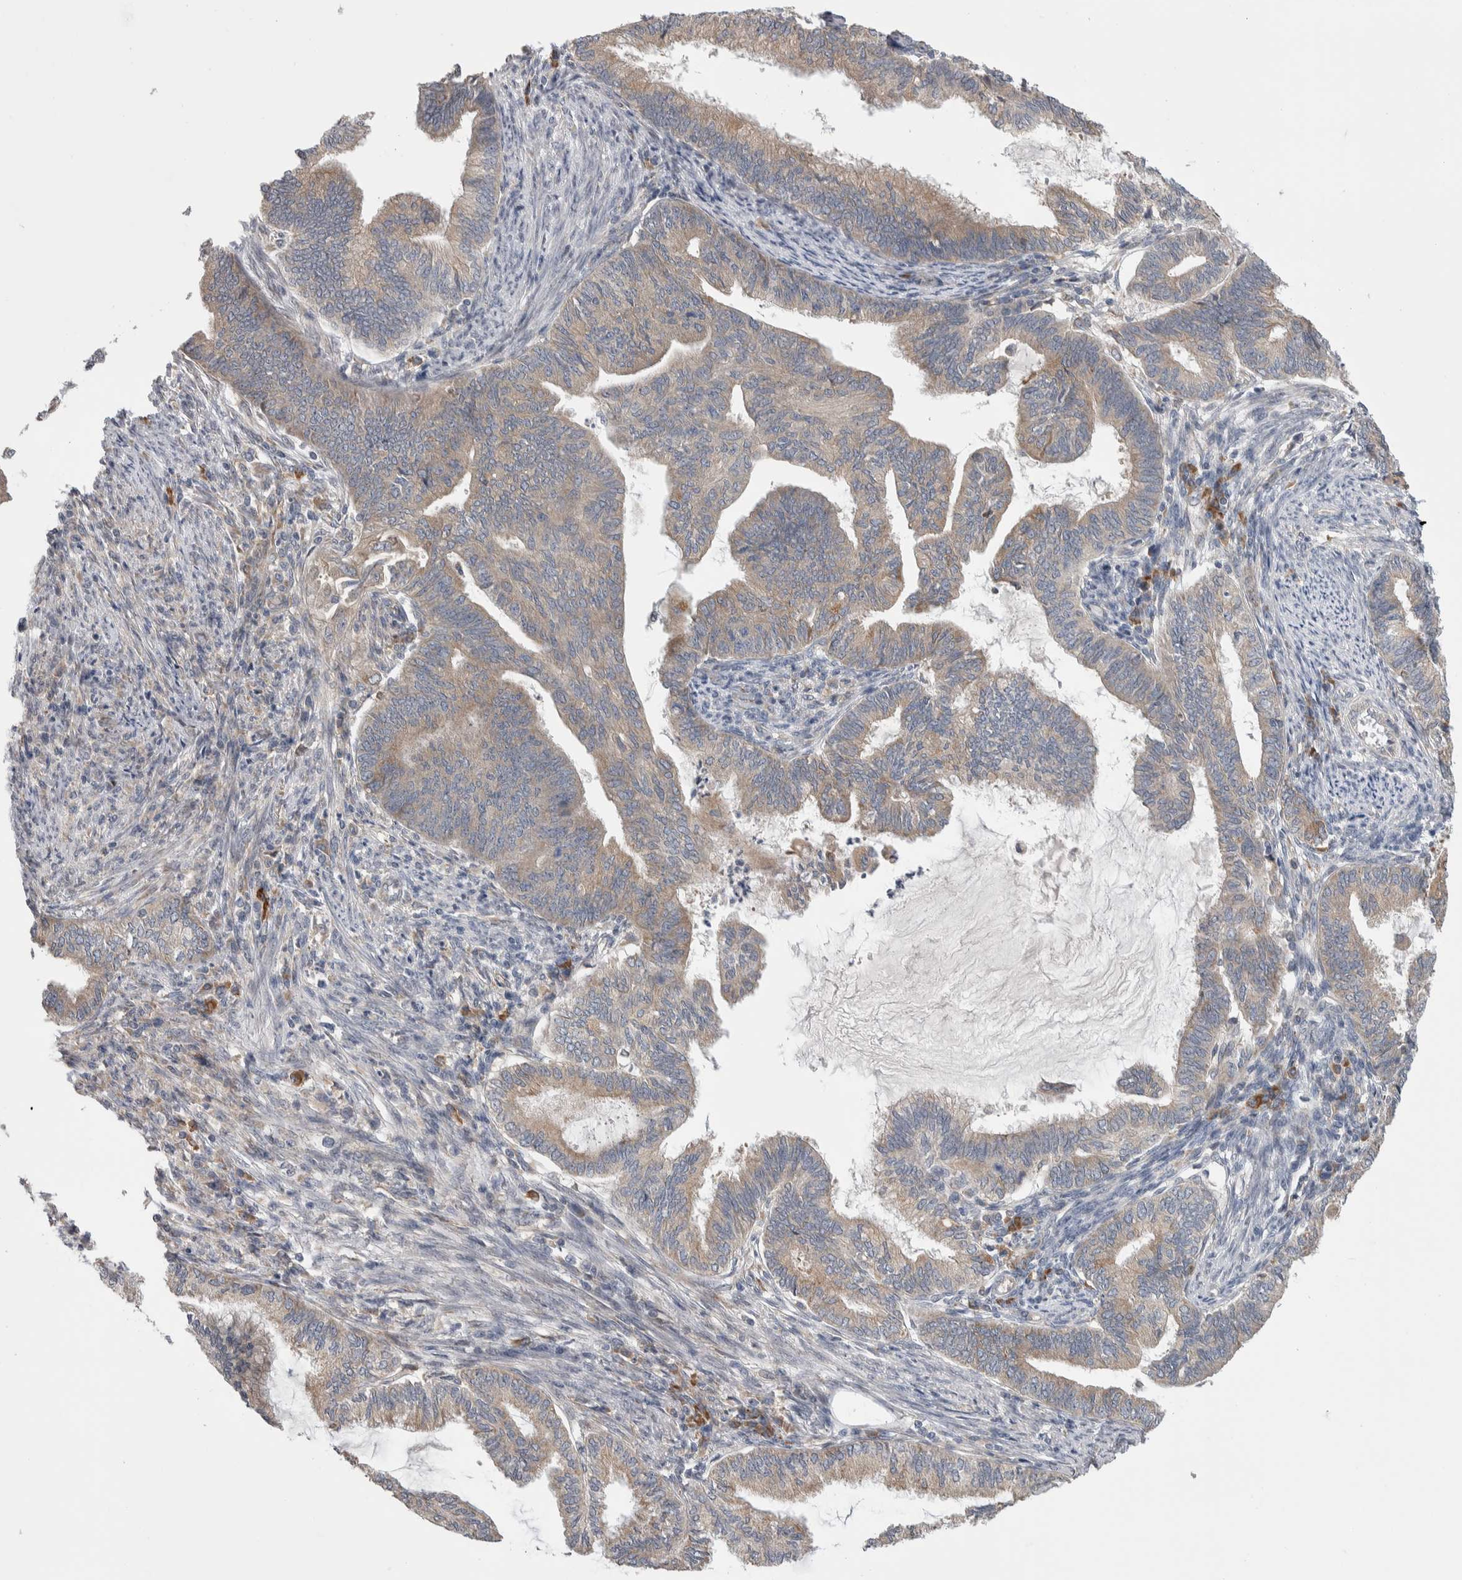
{"staining": {"intensity": "weak", "quantity": ">75%", "location": "cytoplasmic/membranous"}, "tissue": "endometrial cancer", "cell_type": "Tumor cells", "image_type": "cancer", "snomed": [{"axis": "morphology", "description": "Adenocarcinoma, NOS"}, {"axis": "topography", "description": "Endometrium"}], "caption": "Immunohistochemistry (IHC) histopathology image of human endometrial adenocarcinoma stained for a protein (brown), which demonstrates low levels of weak cytoplasmic/membranous expression in about >75% of tumor cells.", "gene": "IBTK", "patient": {"sex": "female", "age": 86}}